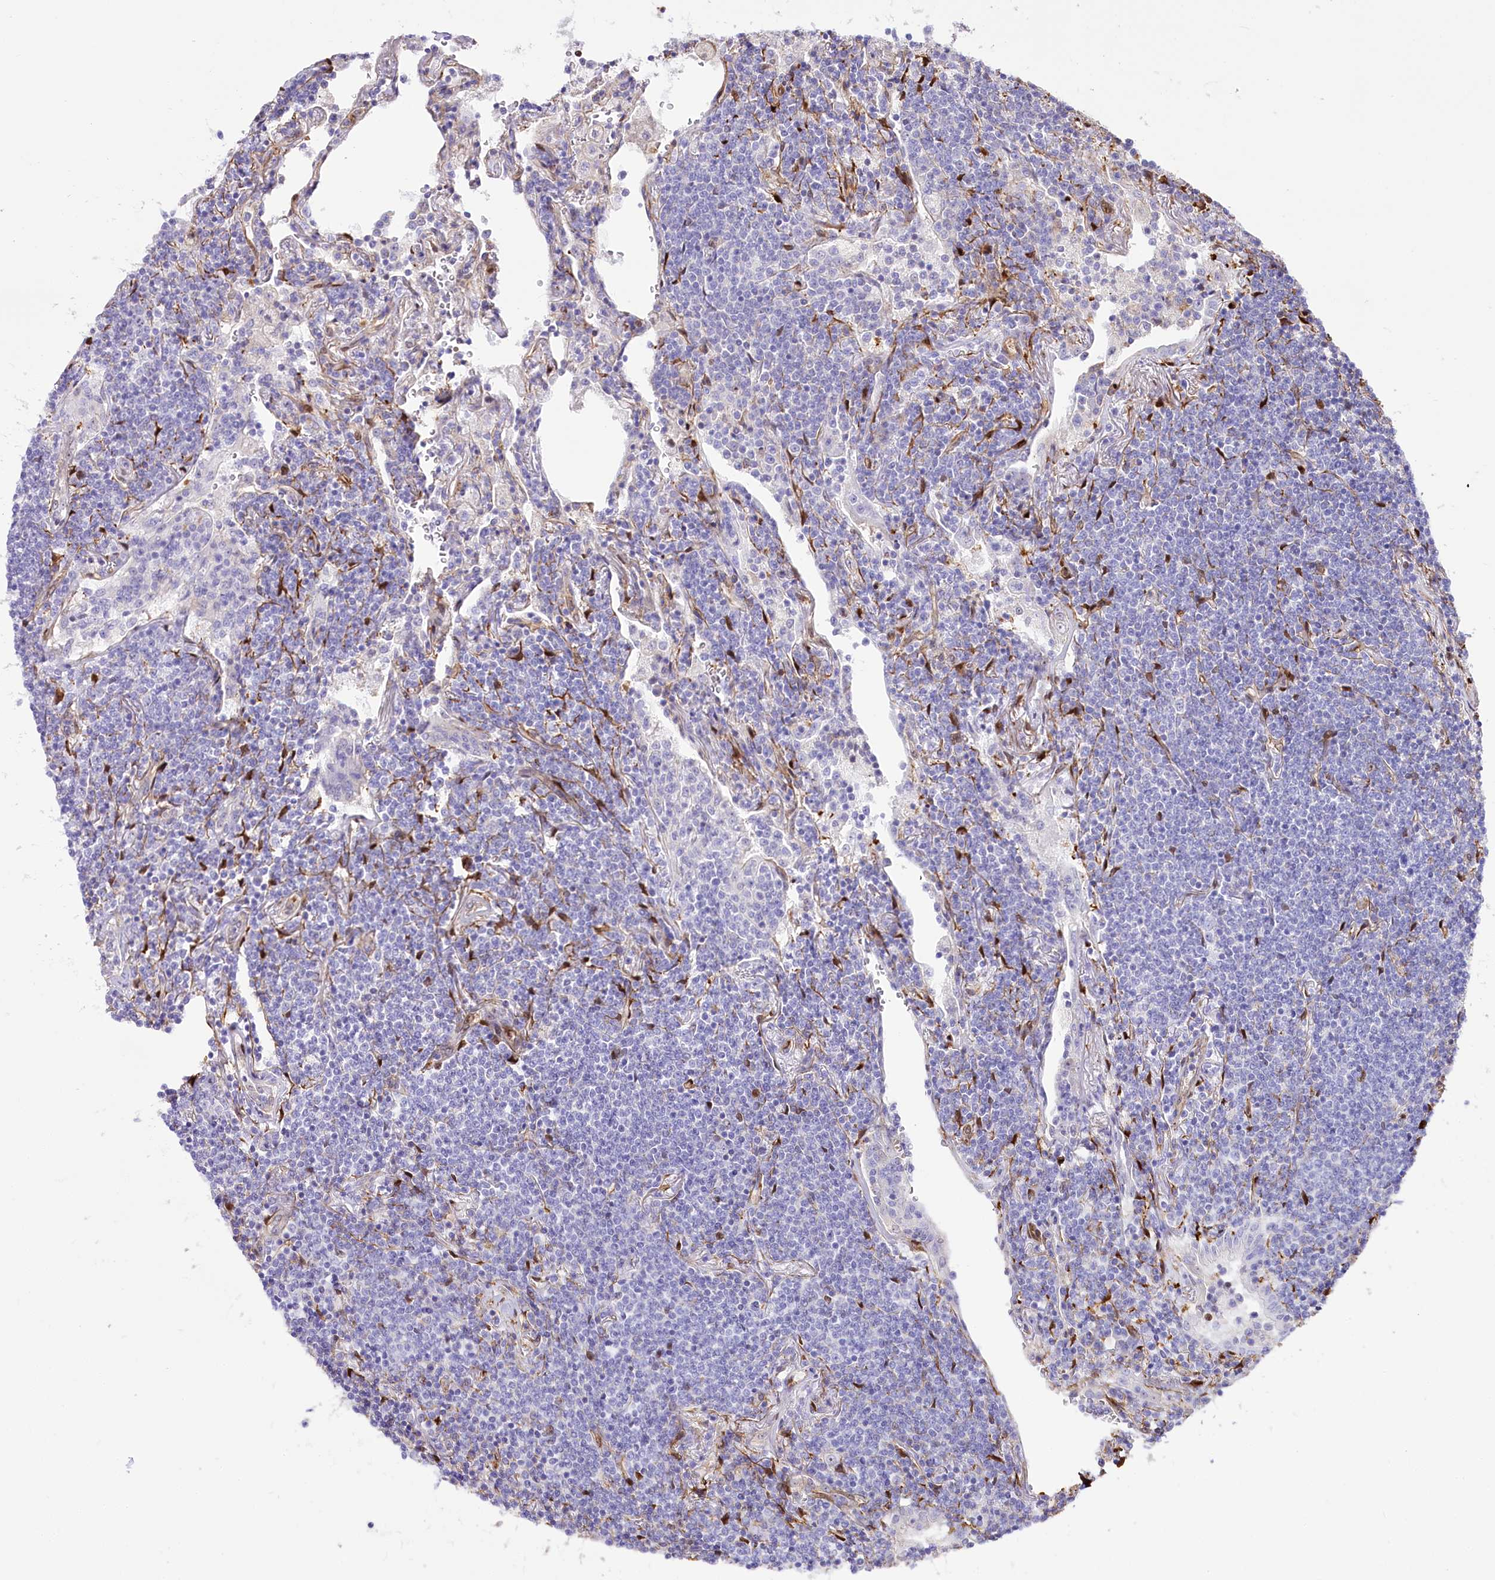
{"staining": {"intensity": "negative", "quantity": "none", "location": "none"}, "tissue": "lymphoma", "cell_type": "Tumor cells", "image_type": "cancer", "snomed": [{"axis": "morphology", "description": "Malignant lymphoma, non-Hodgkin's type, Low grade"}, {"axis": "topography", "description": "Lung"}], "caption": "The IHC photomicrograph has no significant positivity in tumor cells of lymphoma tissue.", "gene": "PTMS", "patient": {"sex": "female", "age": 71}}